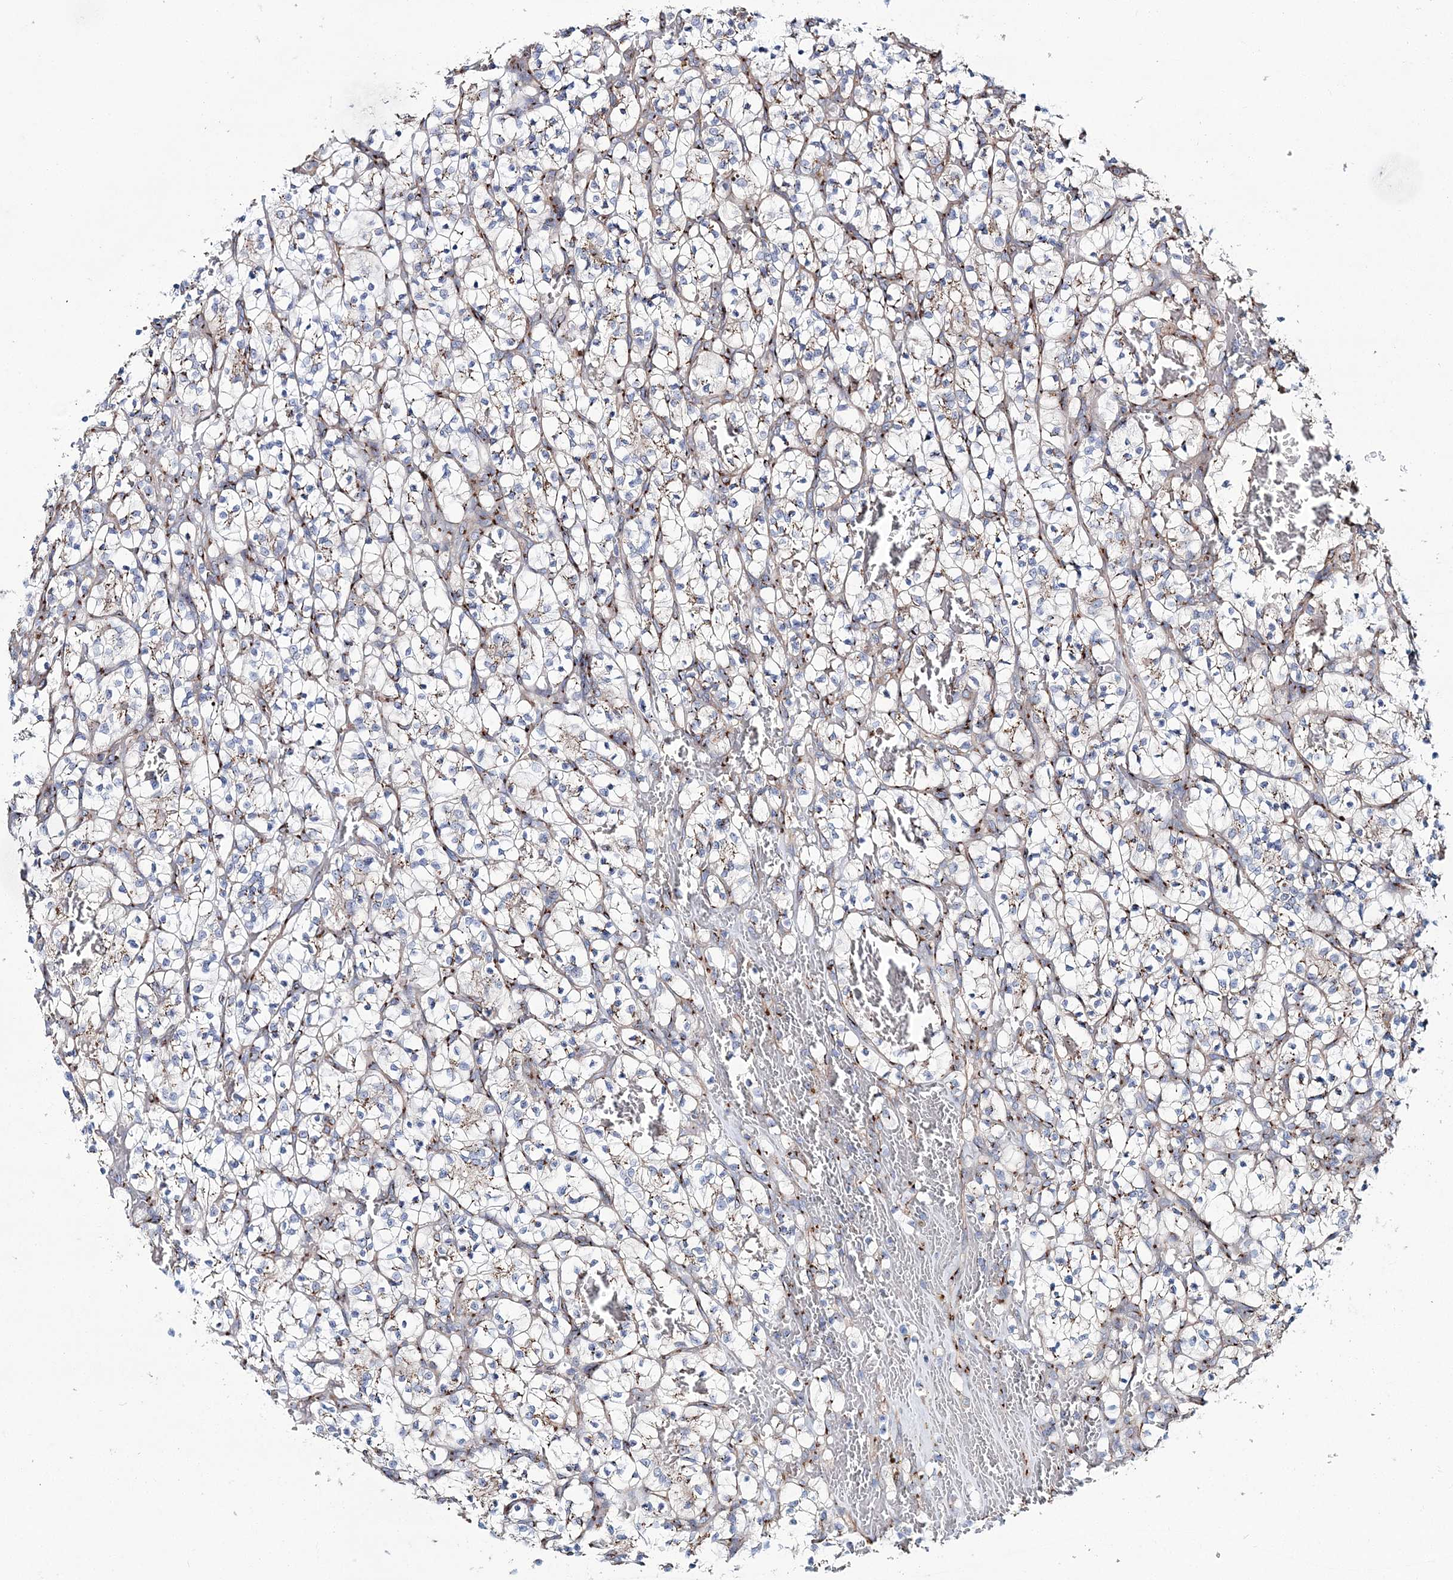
{"staining": {"intensity": "moderate", "quantity": "25%-75%", "location": "cytoplasmic/membranous"}, "tissue": "renal cancer", "cell_type": "Tumor cells", "image_type": "cancer", "snomed": [{"axis": "morphology", "description": "Adenocarcinoma, NOS"}, {"axis": "topography", "description": "Kidney"}], "caption": "An immunohistochemistry micrograph of tumor tissue is shown. Protein staining in brown highlights moderate cytoplasmic/membranous positivity in renal cancer within tumor cells. The protein is stained brown, and the nuclei are stained in blue (DAB (3,3'-diaminobenzidine) IHC with brightfield microscopy, high magnification).", "gene": "MAN1A2", "patient": {"sex": "female", "age": 57}}